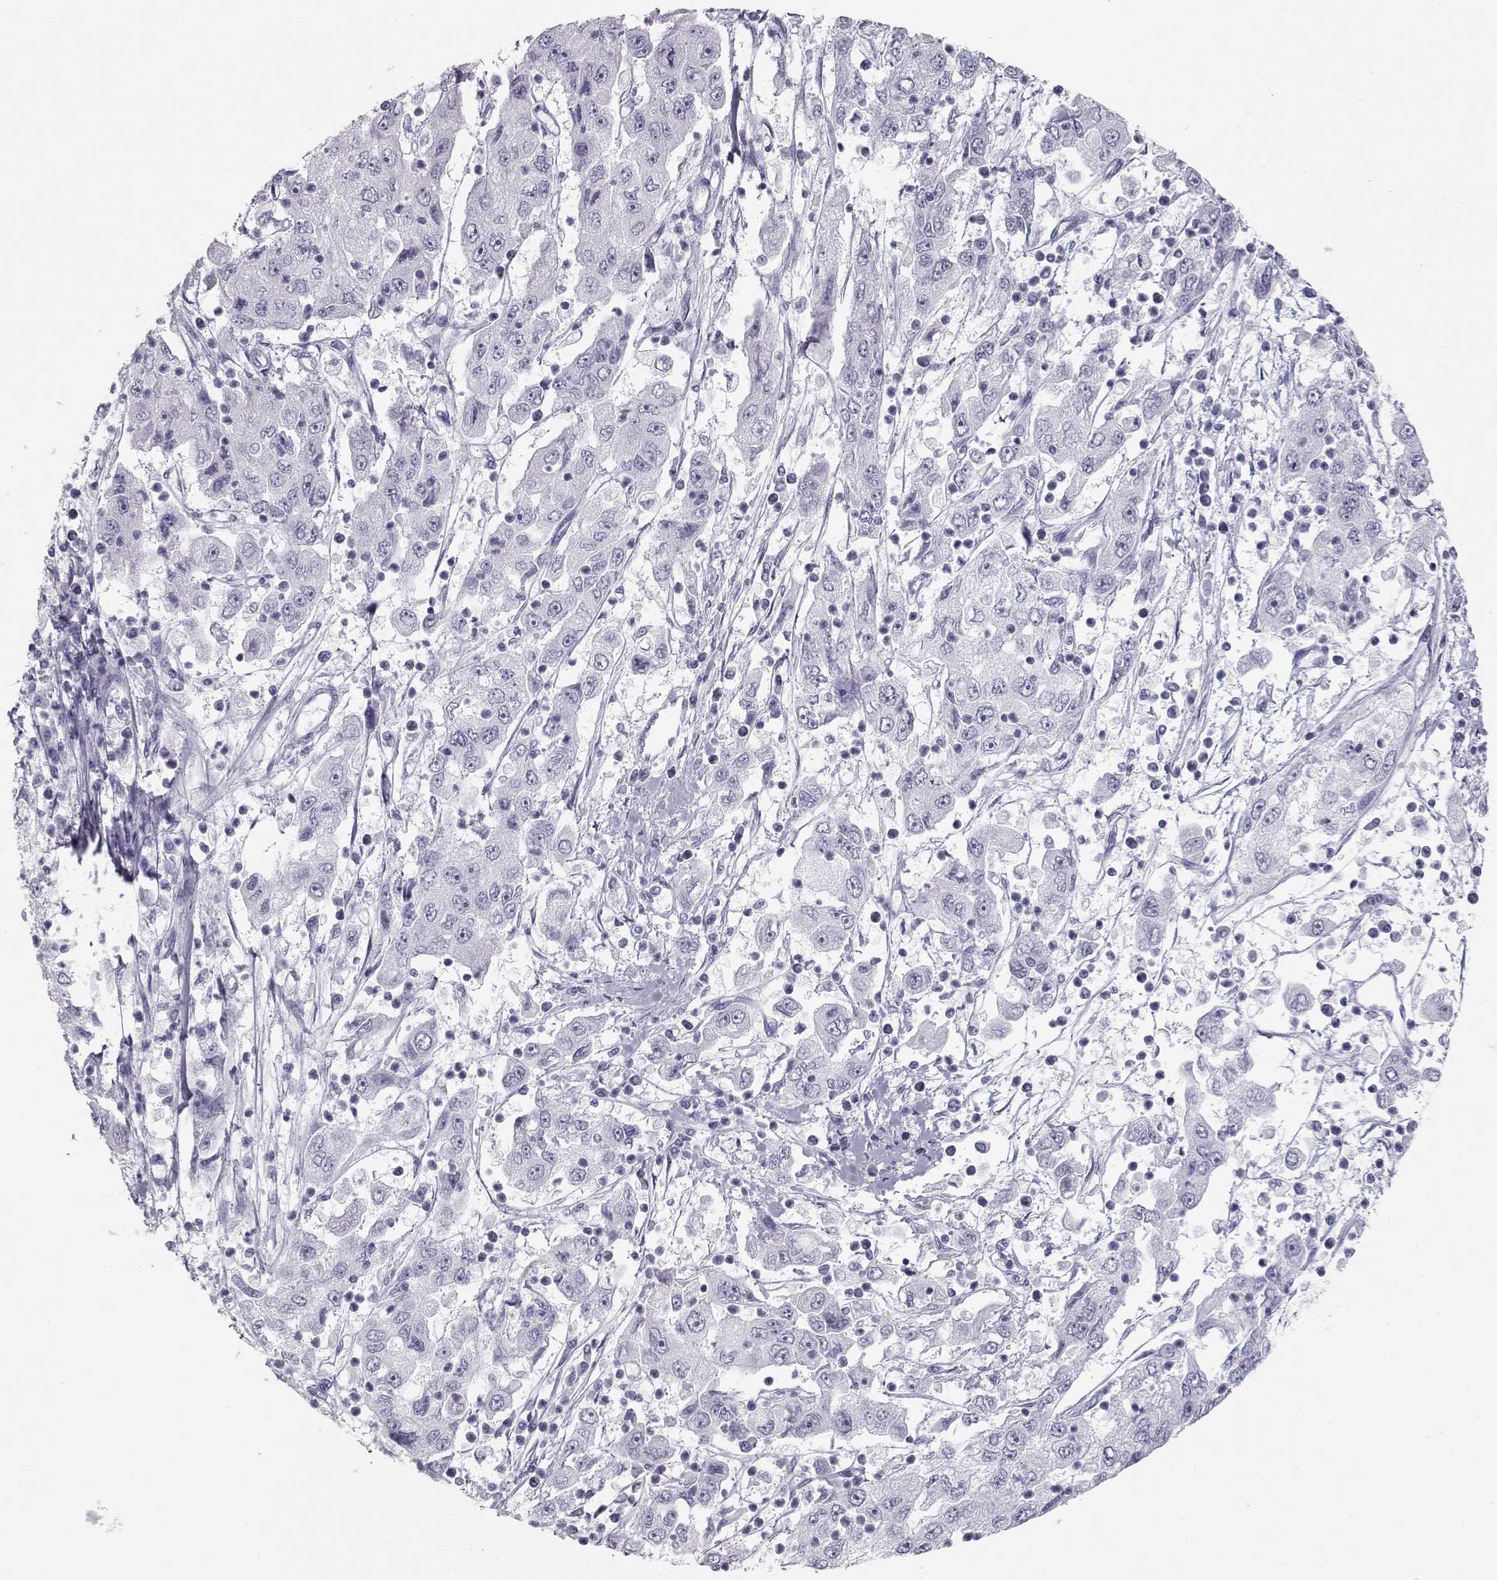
{"staining": {"intensity": "negative", "quantity": "none", "location": "none"}, "tissue": "cervical cancer", "cell_type": "Tumor cells", "image_type": "cancer", "snomed": [{"axis": "morphology", "description": "Squamous cell carcinoma, NOS"}, {"axis": "topography", "description": "Cervix"}], "caption": "Immunohistochemistry (IHC) of human cervical cancer exhibits no expression in tumor cells.", "gene": "TKTL1", "patient": {"sex": "female", "age": 36}}